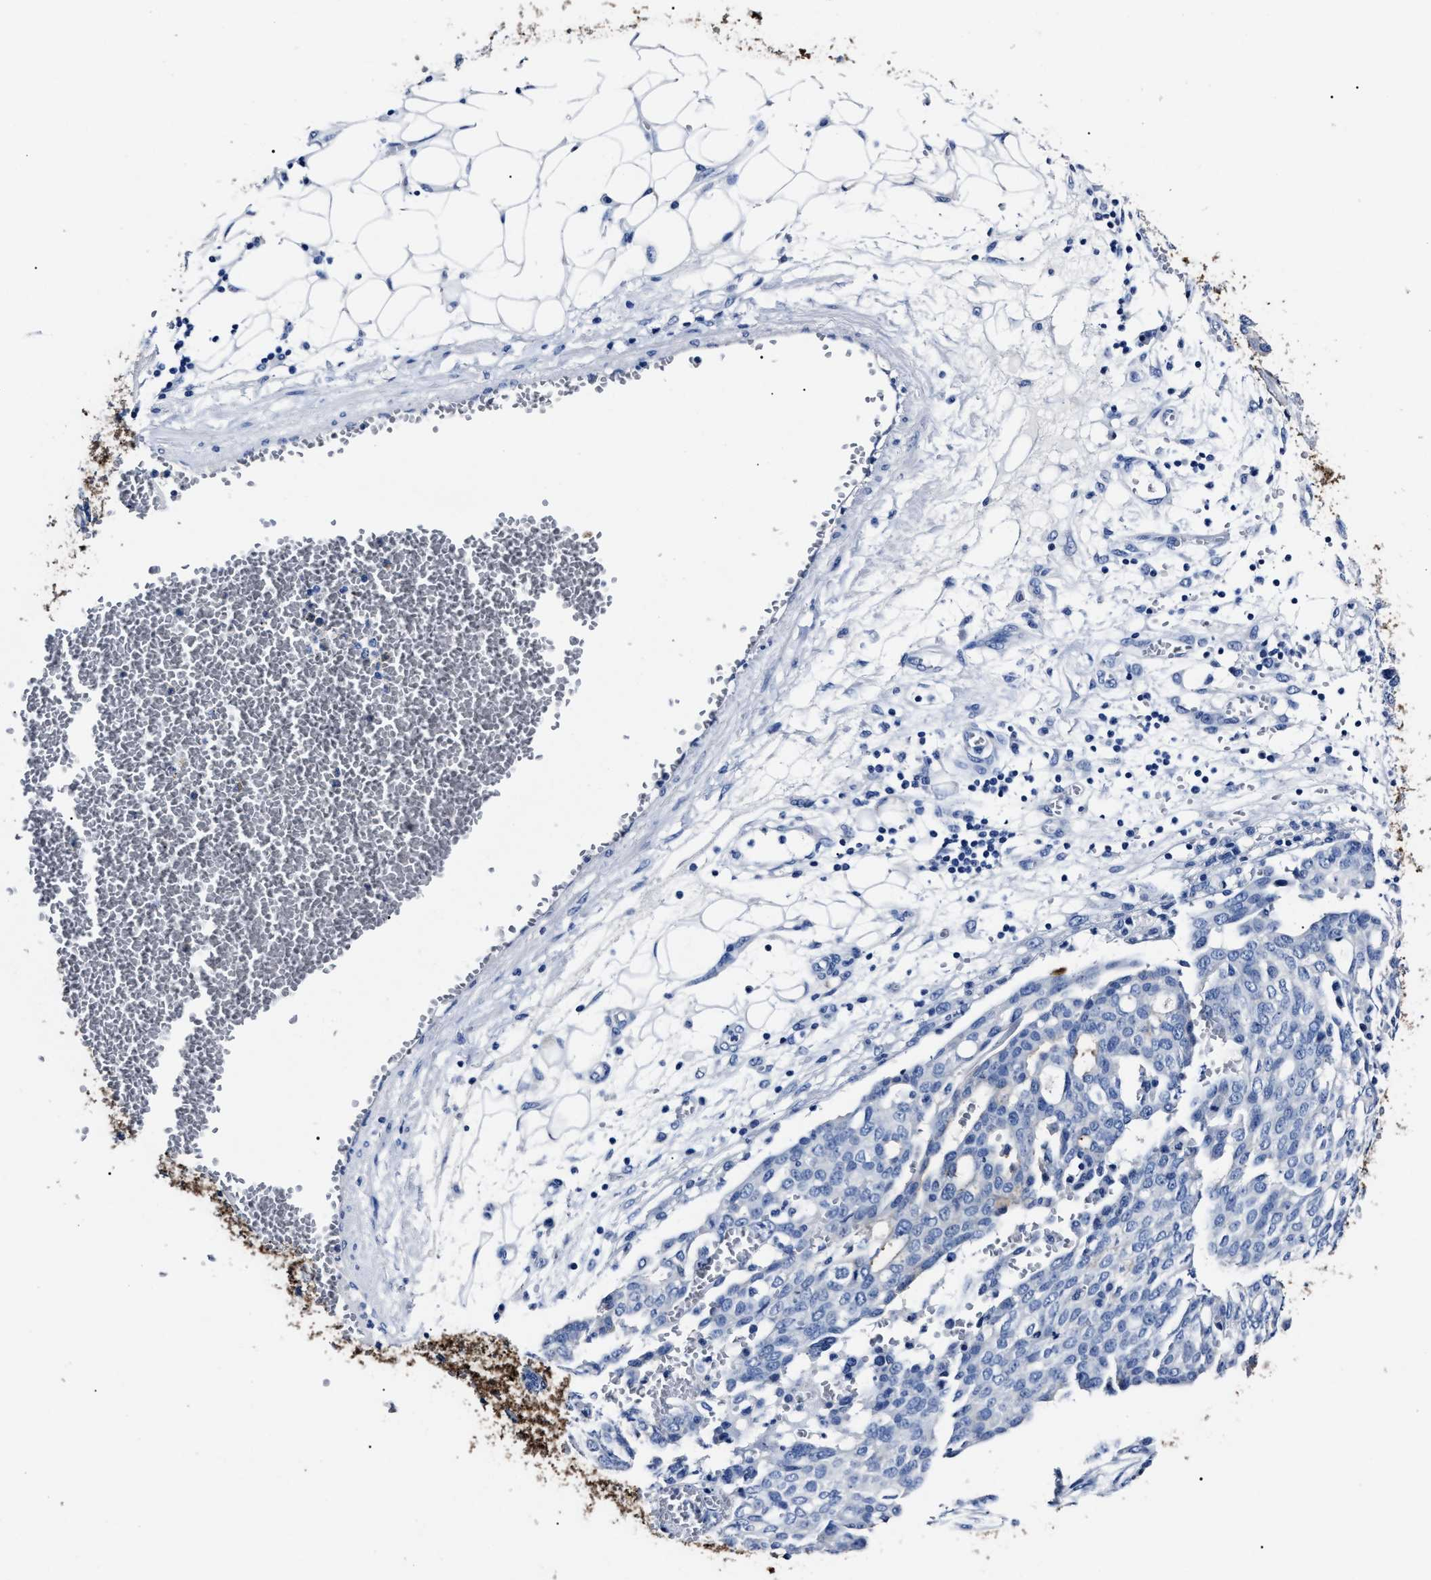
{"staining": {"intensity": "negative", "quantity": "none", "location": "none"}, "tissue": "ovarian cancer", "cell_type": "Tumor cells", "image_type": "cancer", "snomed": [{"axis": "morphology", "description": "Cystadenocarcinoma, serous, NOS"}, {"axis": "topography", "description": "Soft tissue"}, {"axis": "topography", "description": "Ovary"}], "caption": "Immunohistochemistry of ovarian cancer reveals no positivity in tumor cells. (DAB immunohistochemistry, high magnification).", "gene": "ALPG", "patient": {"sex": "female", "age": 57}}